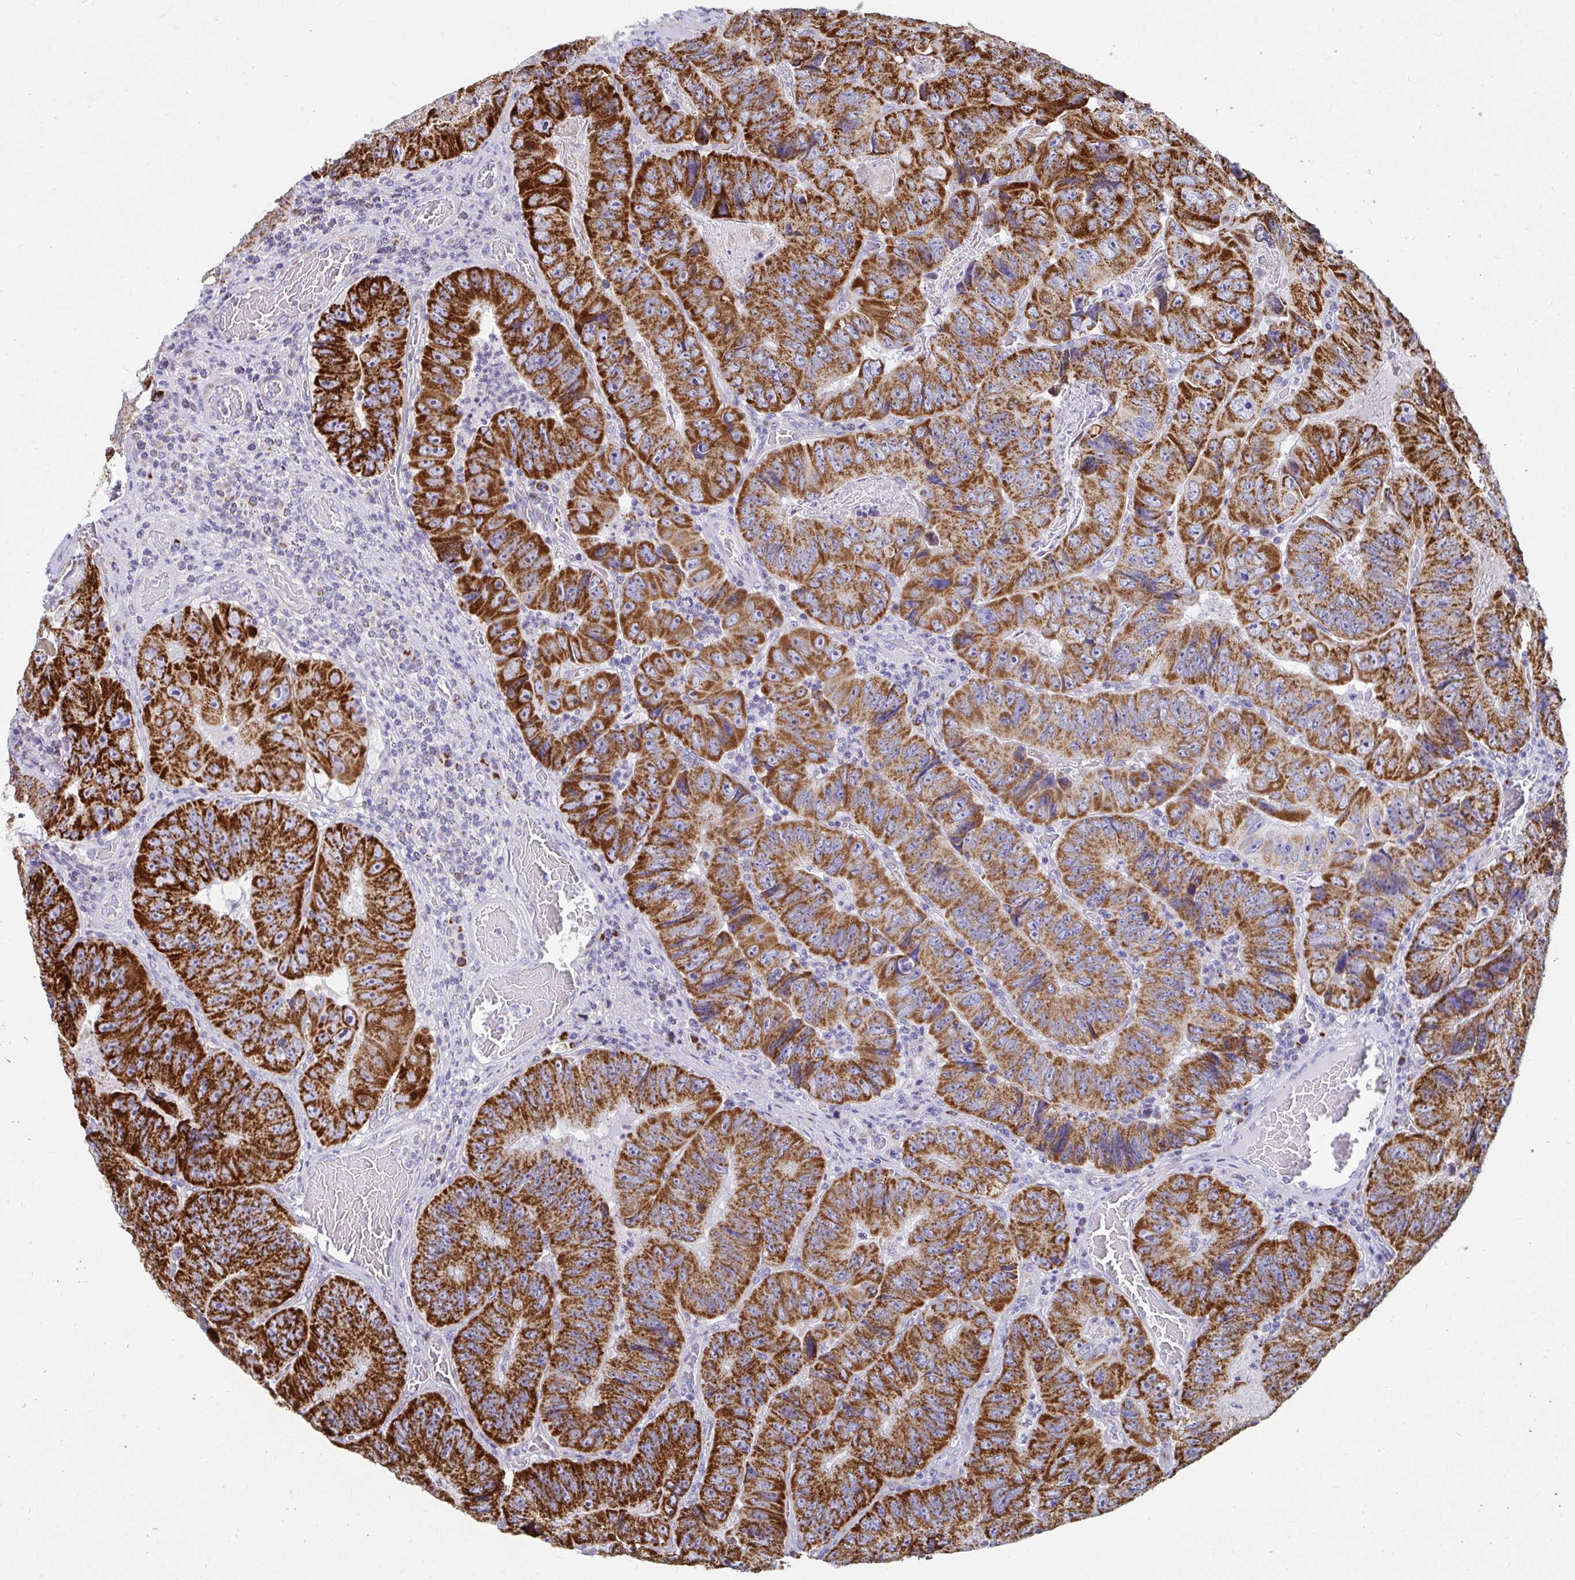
{"staining": {"intensity": "strong", "quantity": ">75%", "location": "cytoplasmic/membranous"}, "tissue": "colorectal cancer", "cell_type": "Tumor cells", "image_type": "cancer", "snomed": [{"axis": "morphology", "description": "Adenocarcinoma, NOS"}, {"axis": "topography", "description": "Colon"}], "caption": "Immunohistochemistry micrograph of neoplastic tissue: human adenocarcinoma (colorectal) stained using immunohistochemistry demonstrates high levels of strong protein expression localized specifically in the cytoplasmic/membranous of tumor cells, appearing as a cytoplasmic/membranous brown color.", "gene": "EXOC5", "patient": {"sex": "female", "age": 84}}